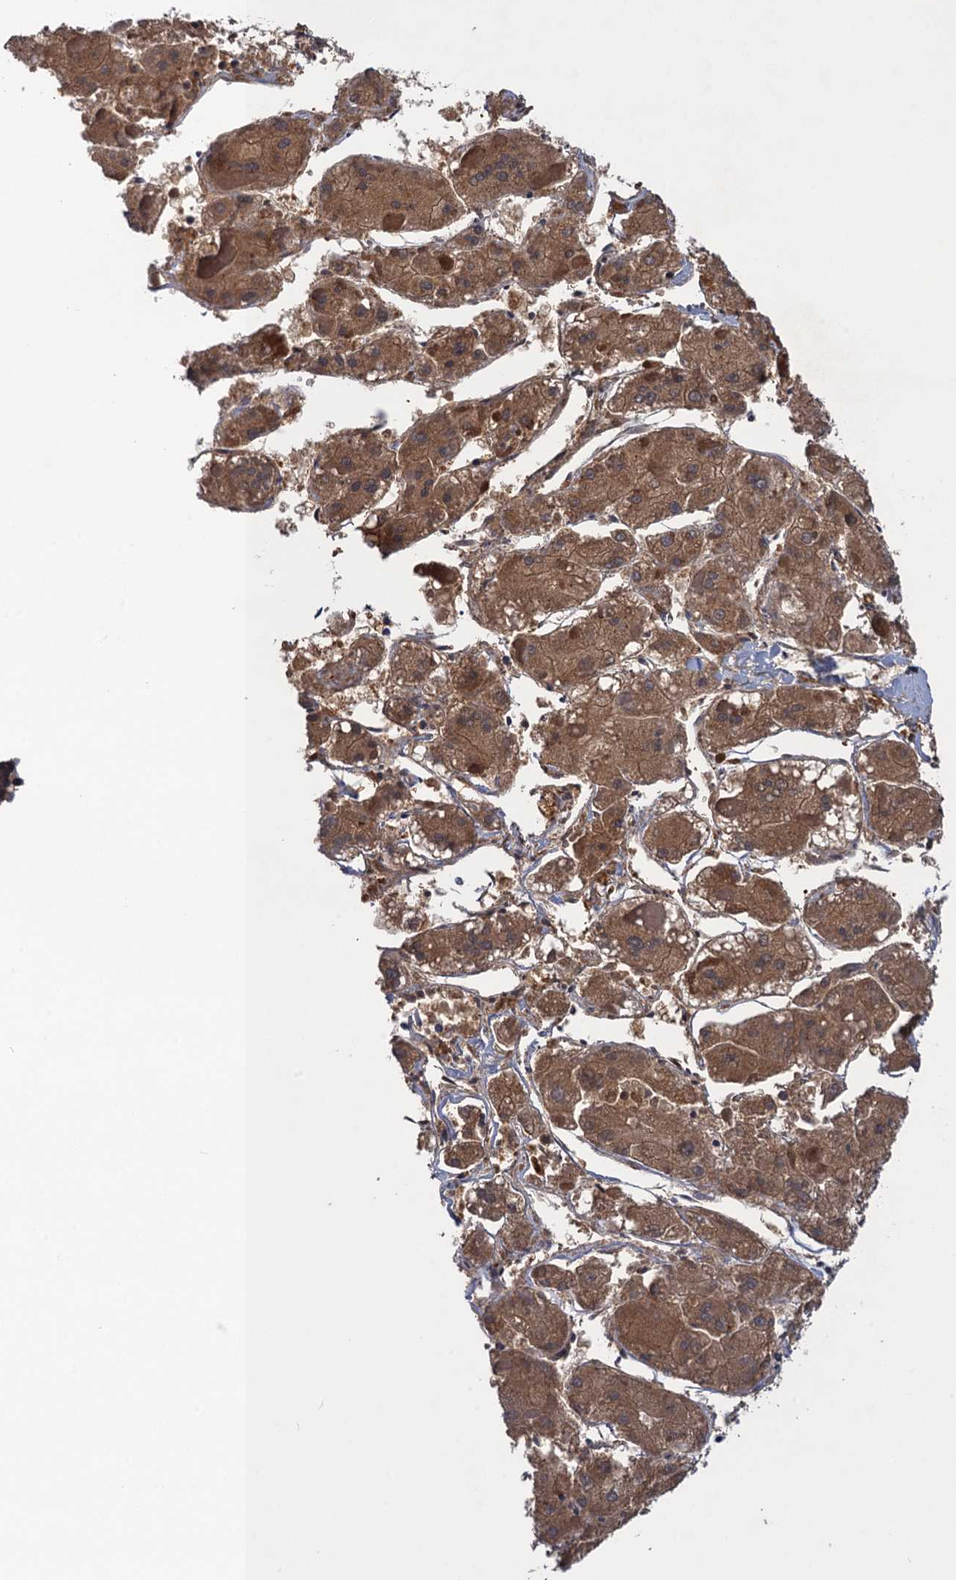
{"staining": {"intensity": "moderate", "quantity": ">75%", "location": "cytoplasmic/membranous"}, "tissue": "liver cancer", "cell_type": "Tumor cells", "image_type": "cancer", "snomed": [{"axis": "morphology", "description": "Carcinoma, Hepatocellular, NOS"}, {"axis": "topography", "description": "Liver"}], "caption": "Liver cancer (hepatocellular carcinoma) was stained to show a protein in brown. There is medium levels of moderate cytoplasmic/membranous staining in approximately >75% of tumor cells.", "gene": "NEK8", "patient": {"sex": "female", "age": 73}}